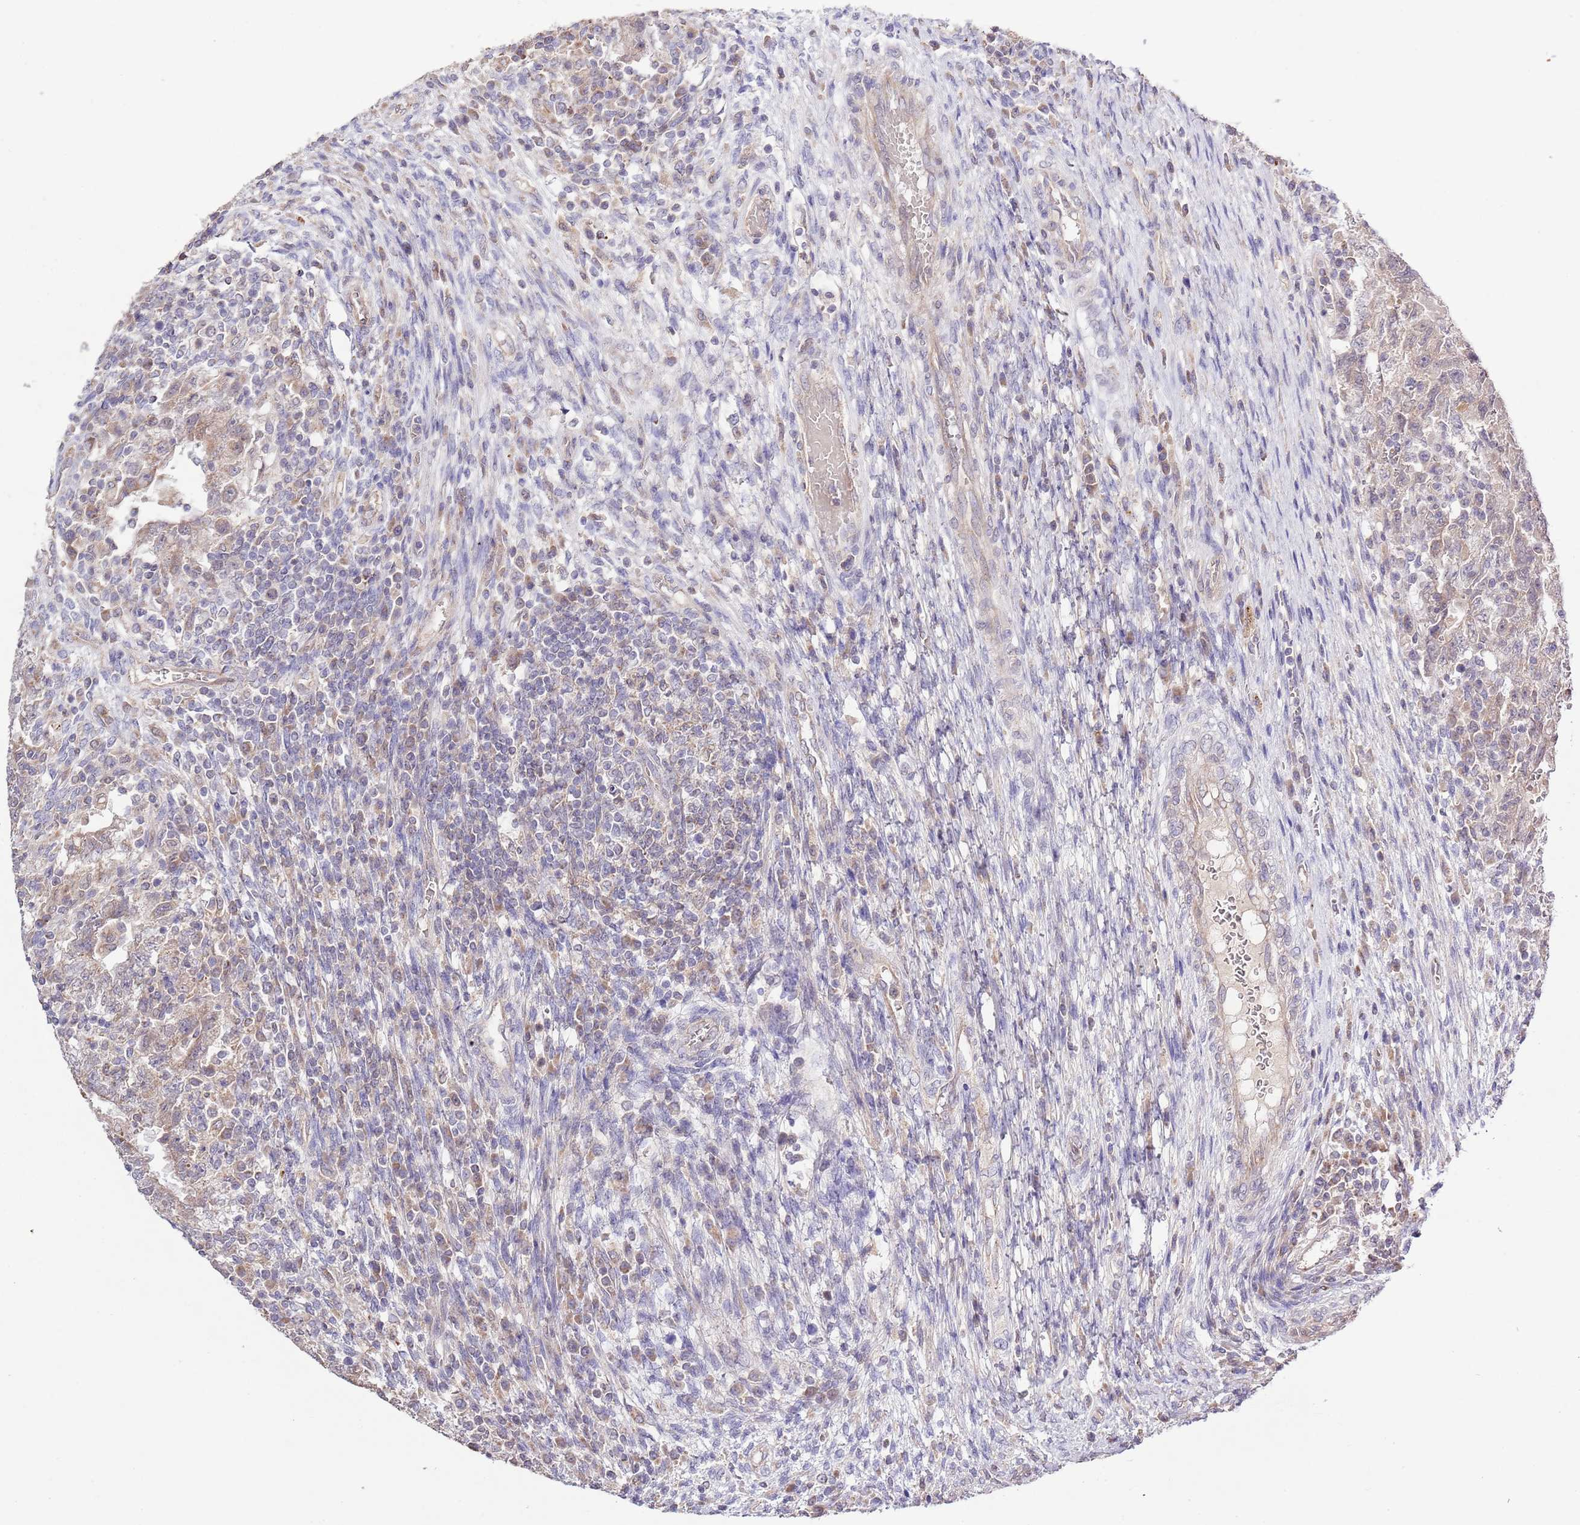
{"staining": {"intensity": "weak", "quantity": "25%-75%", "location": "cytoplasmic/membranous"}, "tissue": "testis cancer", "cell_type": "Tumor cells", "image_type": "cancer", "snomed": [{"axis": "morphology", "description": "Carcinoma, Embryonal, NOS"}, {"axis": "topography", "description": "Testis"}], "caption": "Immunohistochemical staining of human testis cancer reveals weak cytoplasmic/membranous protein expression in about 25%-75% of tumor cells.", "gene": "IVD", "patient": {"sex": "male", "age": 26}}